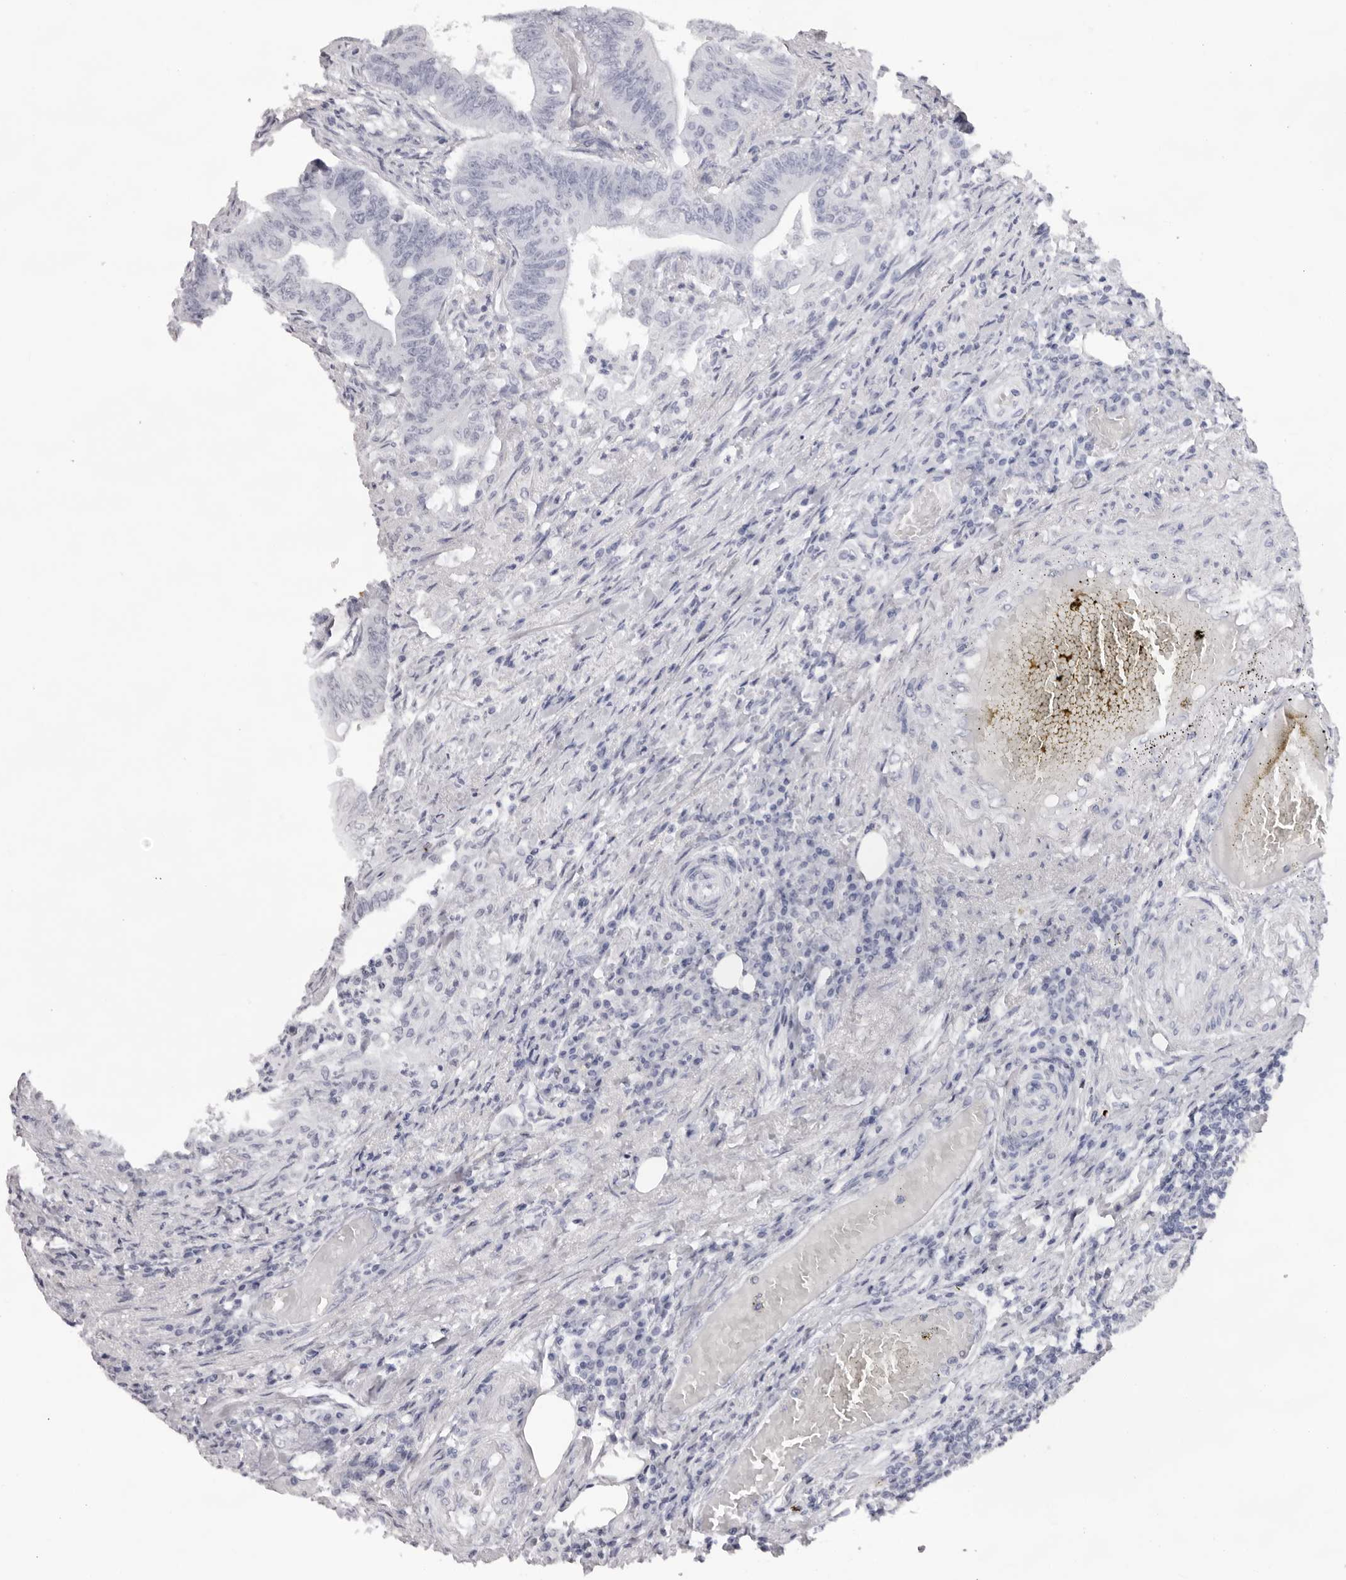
{"staining": {"intensity": "negative", "quantity": "none", "location": "none"}, "tissue": "colorectal cancer", "cell_type": "Tumor cells", "image_type": "cancer", "snomed": [{"axis": "morphology", "description": "Adenoma, NOS"}, {"axis": "morphology", "description": "Adenocarcinoma, NOS"}, {"axis": "topography", "description": "Colon"}], "caption": "Histopathology image shows no significant protein expression in tumor cells of colorectal cancer. (Brightfield microscopy of DAB (3,3'-diaminobenzidine) immunohistochemistry (IHC) at high magnification).", "gene": "NTM", "patient": {"sex": "male", "age": 79}}